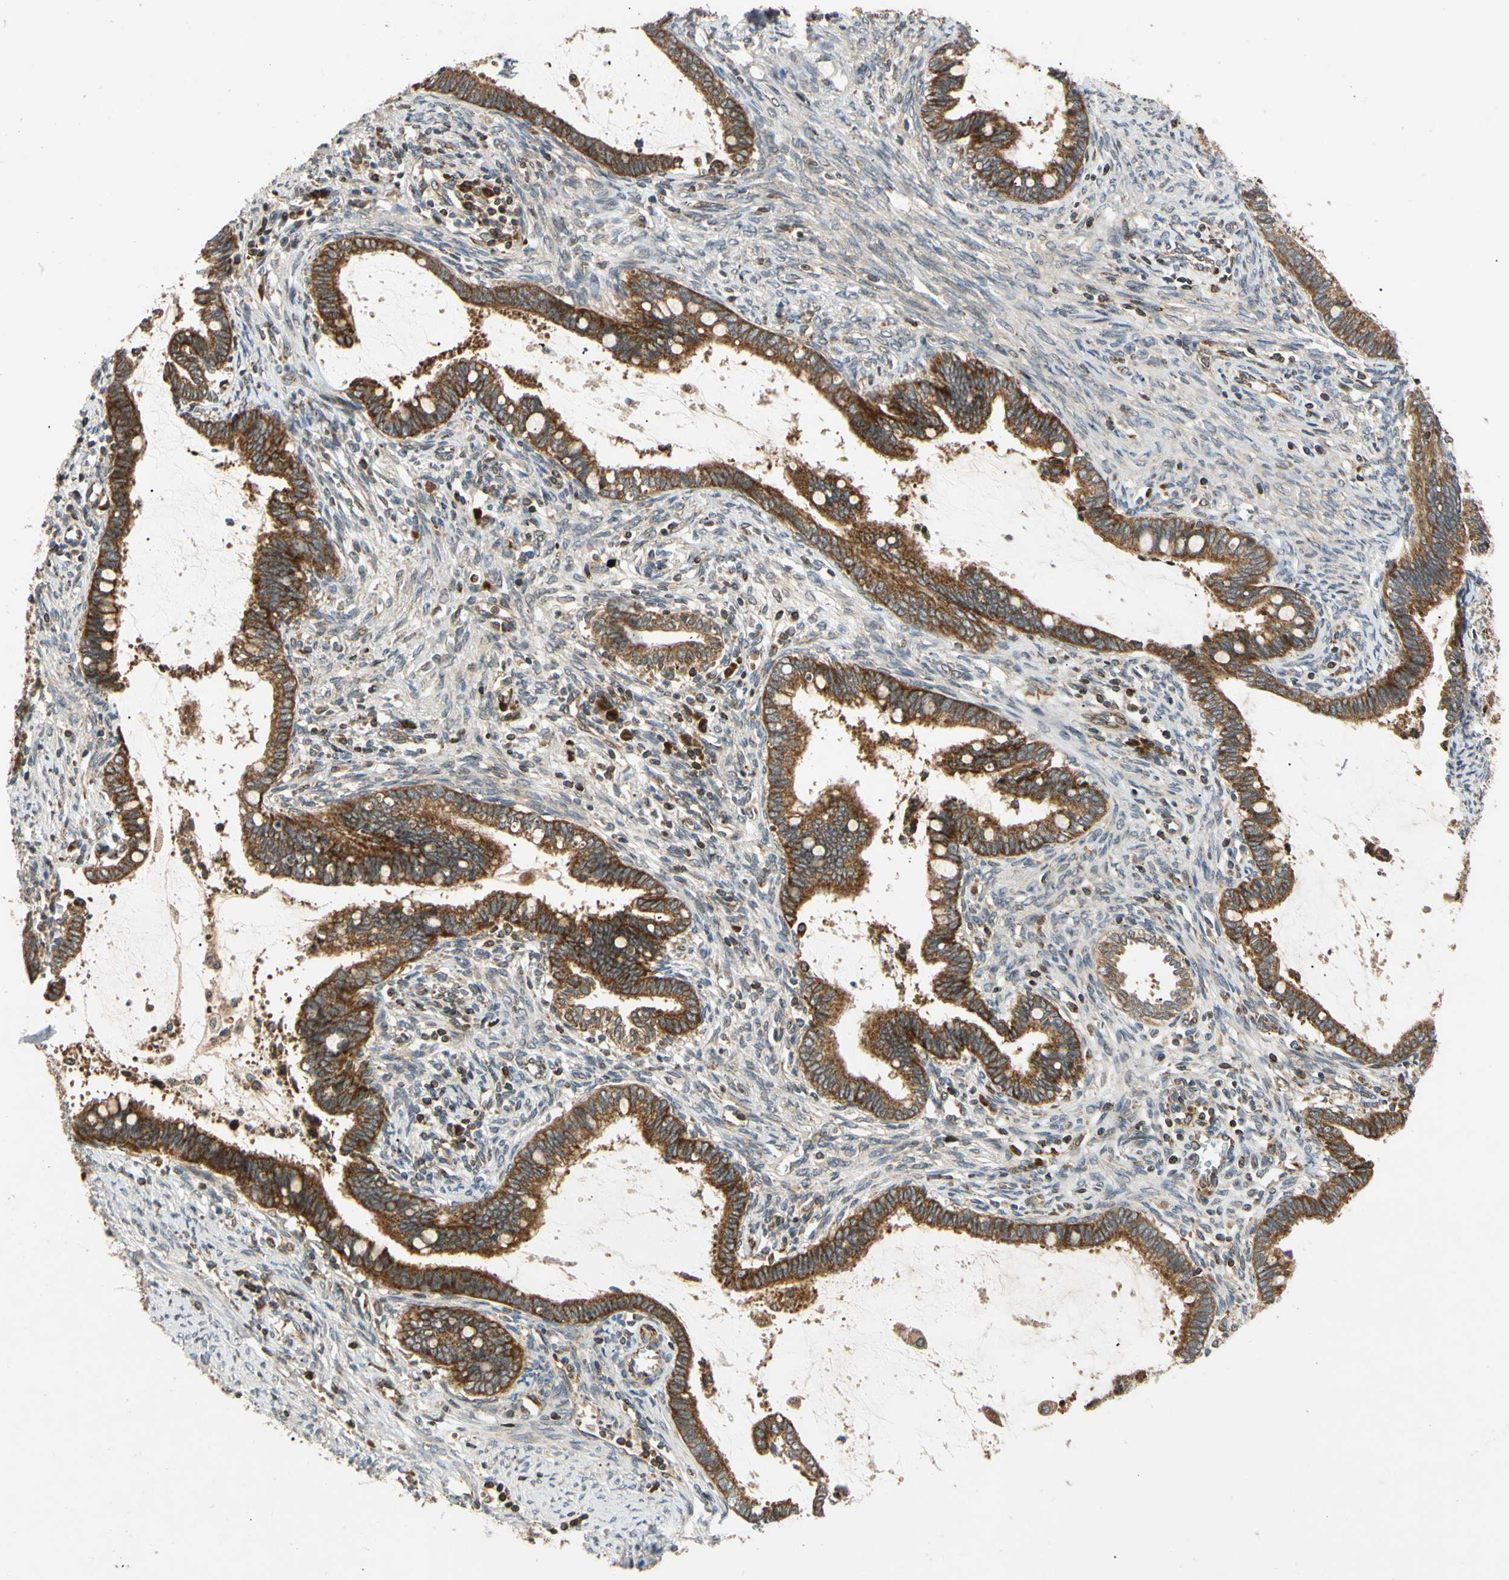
{"staining": {"intensity": "strong", "quantity": ">75%", "location": "cytoplasmic/membranous"}, "tissue": "cervical cancer", "cell_type": "Tumor cells", "image_type": "cancer", "snomed": [{"axis": "morphology", "description": "Adenocarcinoma, NOS"}, {"axis": "topography", "description": "Cervix"}], "caption": "High-power microscopy captured an IHC photomicrograph of adenocarcinoma (cervical), revealing strong cytoplasmic/membranous expression in about >75% of tumor cells.", "gene": "MRPS22", "patient": {"sex": "female", "age": 44}}